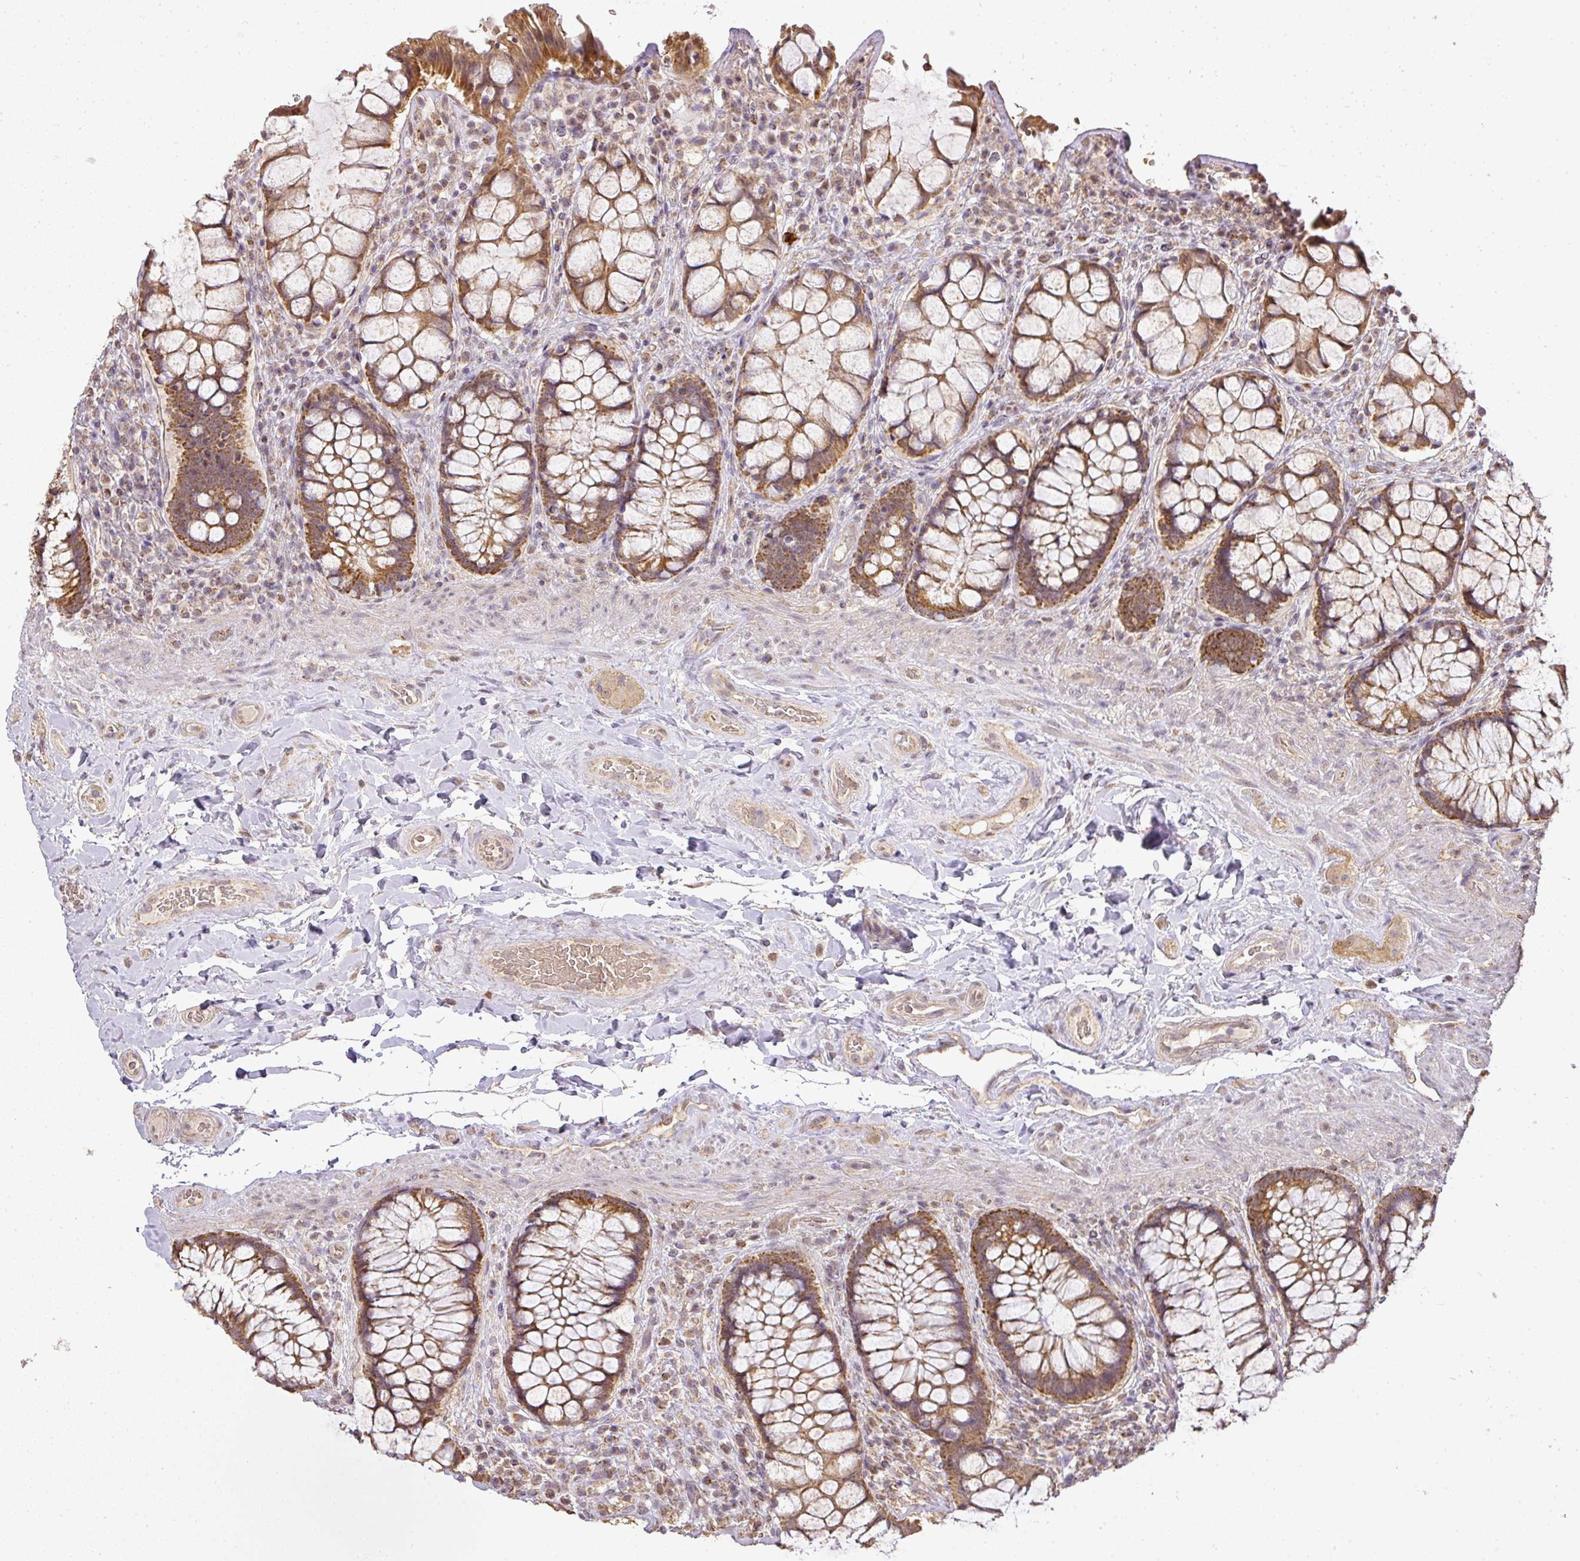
{"staining": {"intensity": "moderate", "quantity": ">75%", "location": "cytoplasmic/membranous"}, "tissue": "rectum", "cell_type": "Glandular cells", "image_type": "normal", "snomed": [{"axis": "morphology", "description": "Normal tissue, NOS"}, {"axis": "topography", "description": "Rectum"}], "caption": "Rectum stained with immunohistochemistry demonstrates moderate cytoplasmic/membranous staining in about >75% of glandular cells.", "gene": "MYOM2", "patient": {"sex": "female", "age": 58}}